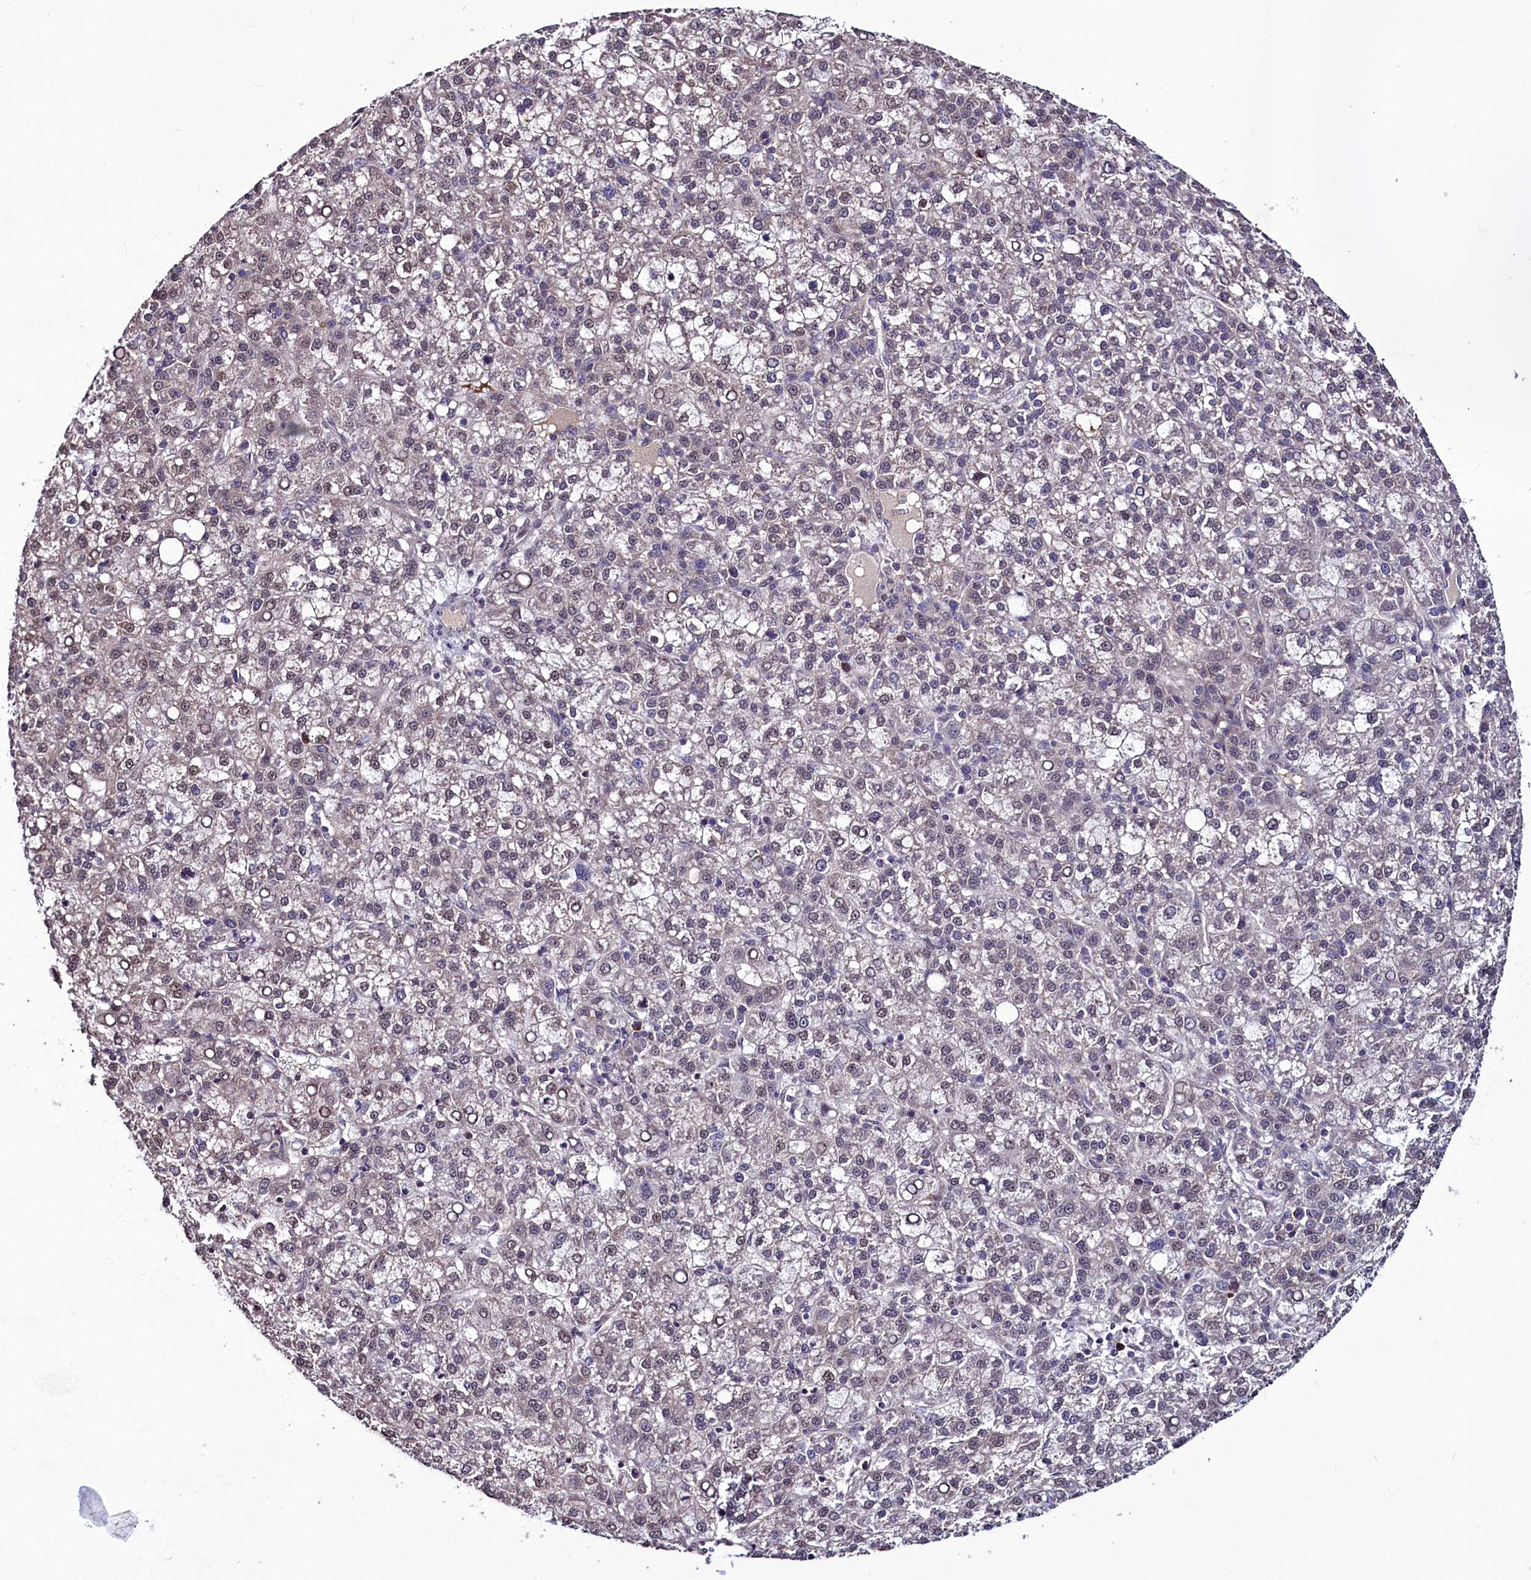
{"staining": {"intensity": "weak", "quantity": "<25%", "location": "nuclear"}, "tissue": "liver cancer", "cell_type": "Tumor cells", "image_type": "cancer", "snomed": [{"axis": "morphology", "description": "Carcinoma, Hepatocellular, NOS"}, {"axis": "topography", "description": "Liver"}], "caption": "Immunohistochemical staining of human liver cancer reveals no significant expression in tumor cells.", "gene": "SEC24C", "patient": {"sex": "female", "age": 58}}